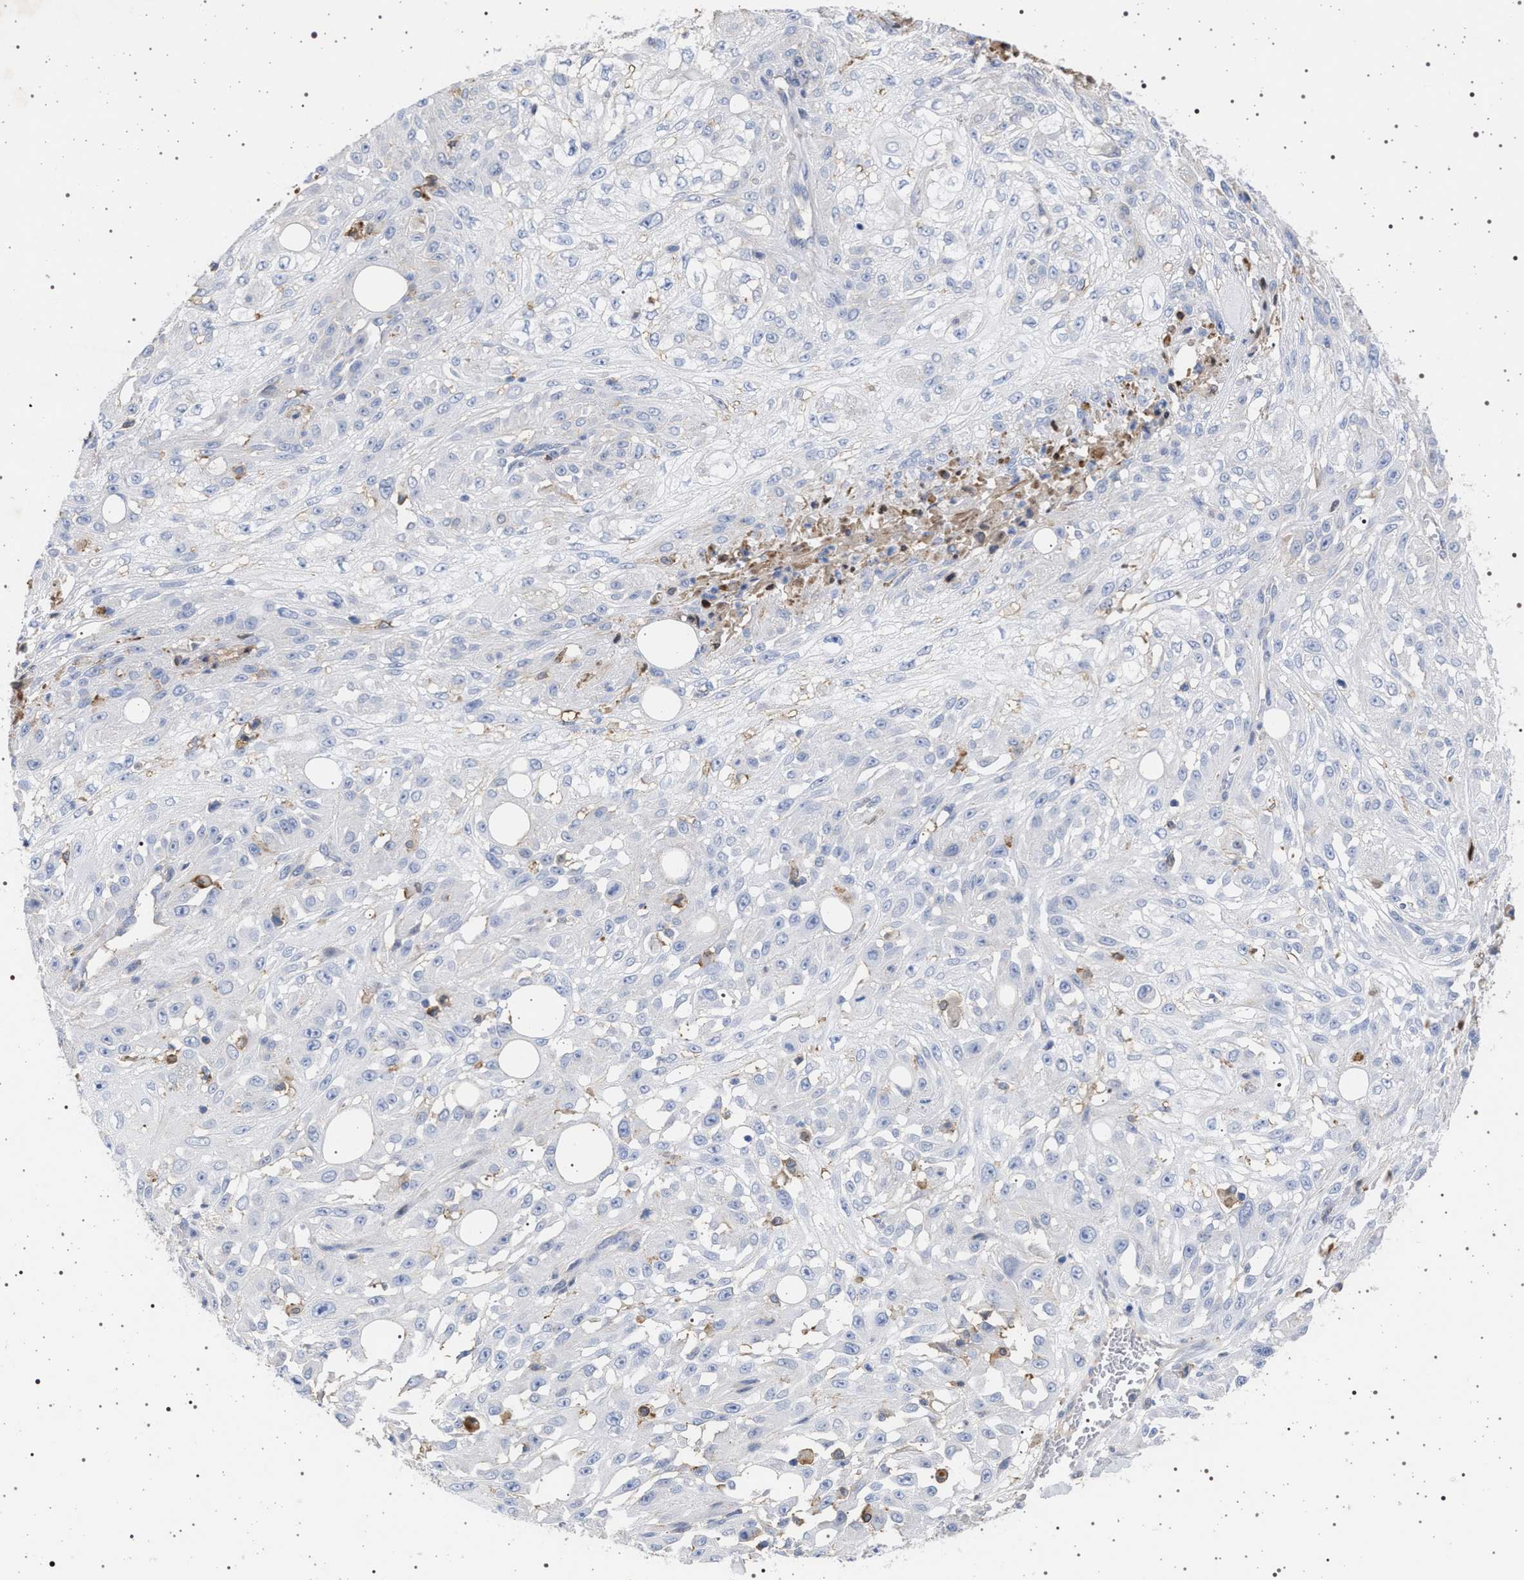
{"staining": {"intensity": "negative", "quantity": "none", "location": "none"}, "tissue": "skin cancer", "cell_type": "Tumor cells", "image_type": "cancer", "snomed": [{"axis": "morphology", "description": "Squamous cell carcinoma, NOS"}, {"axis": "morphology", "description": "Squamous cell carcinoma, metastatic, NOS"}, {"axis": "topography", "description": "Skin"}, {"axis": "topography", "description": "Lymph node"}], "caption": "Immunohistochemical staining of human skin metastatic squamous cell carcinoma shows no significant positivity in tumor cells.", "gene": "PLG", "patient": {"sex": "male", "age": 75}}